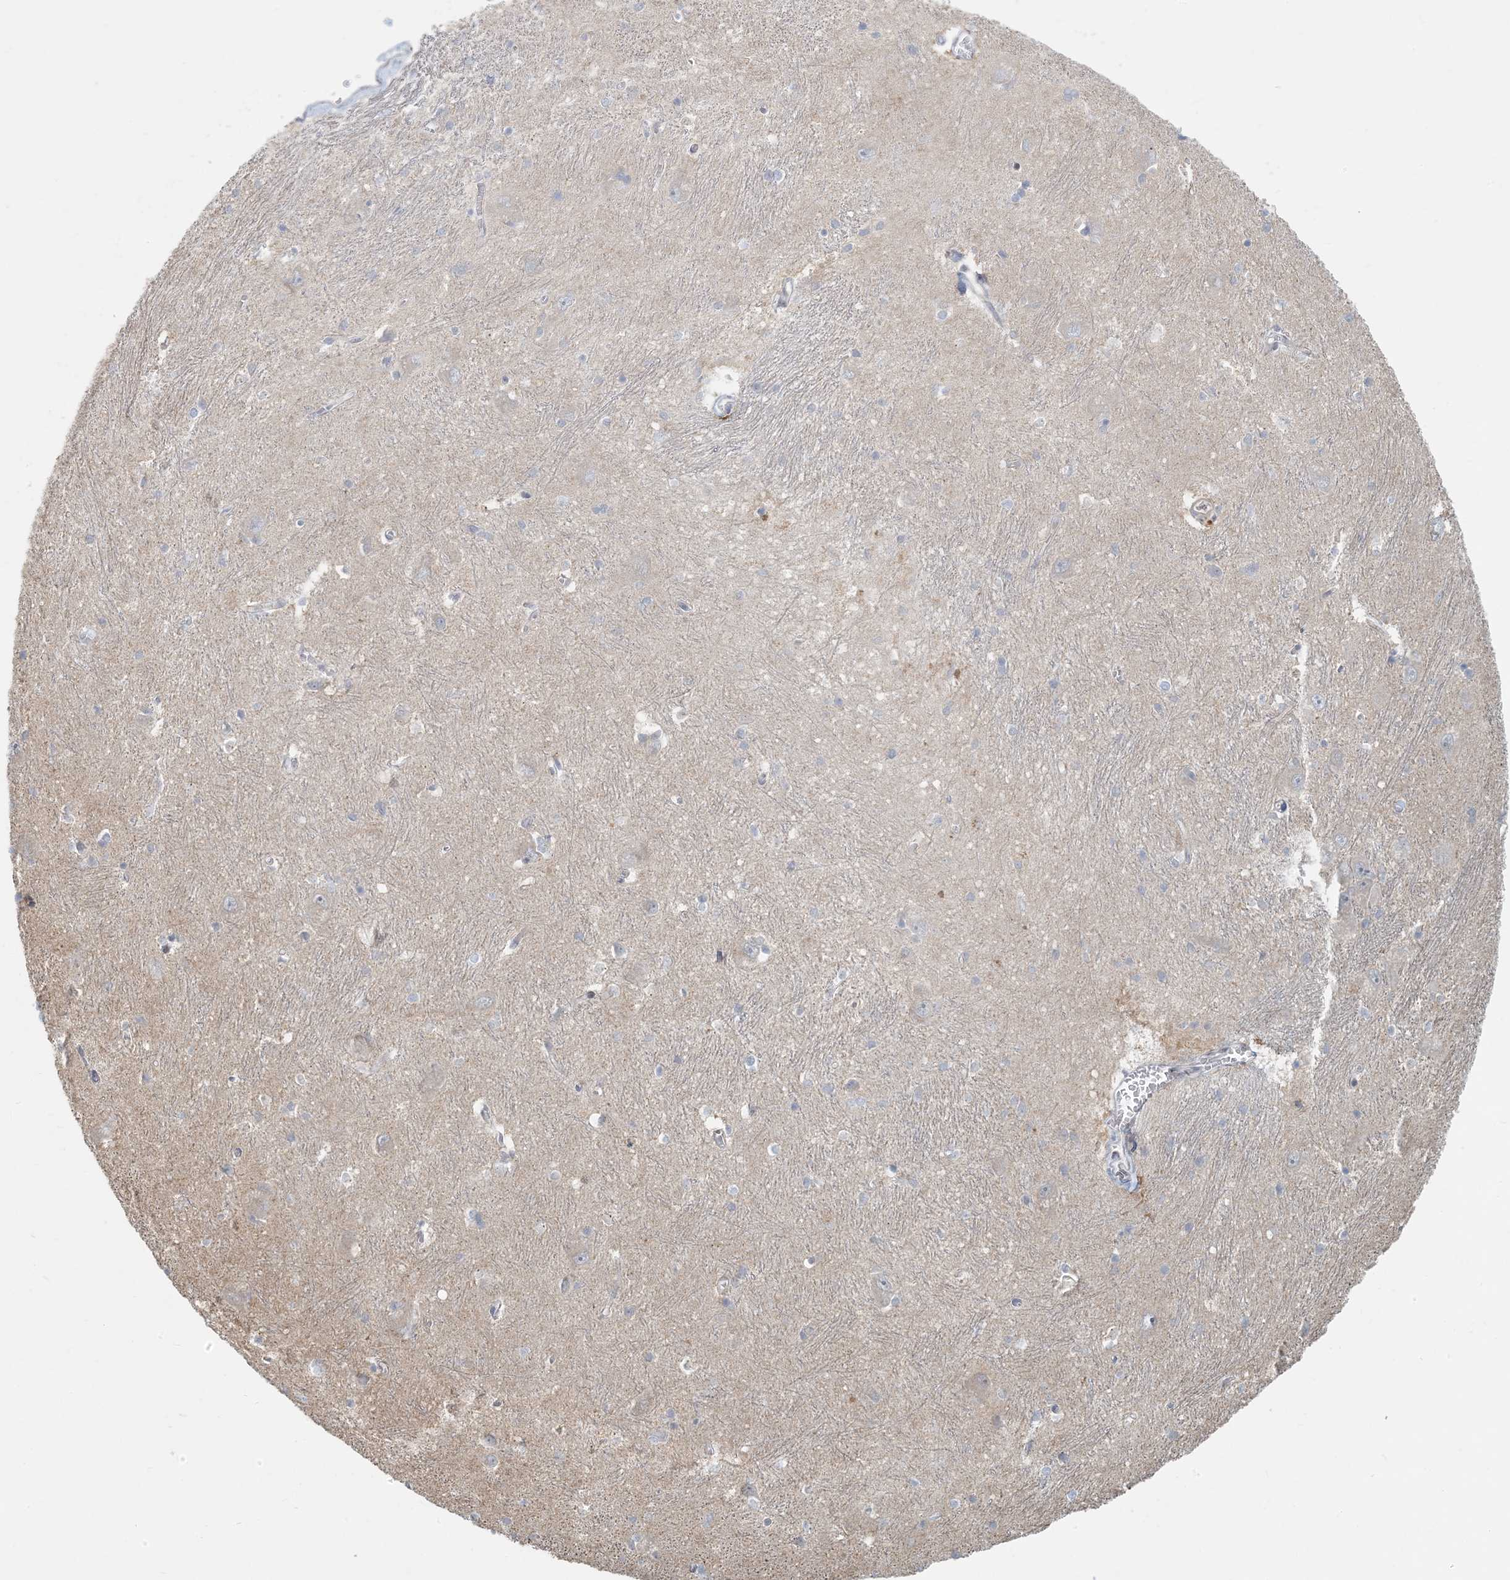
{"staining": {"intensity": "moderate", "quantity": "<25%", "location": "cytoplasmic/membranous,nuclear"}, "tissue": "caudate", "cell_type": "Glial cells", "image_type": "normal", "snomed": [{"axis": "morphology", "description": "Normal tissue, NOS"}, {"axis": "topography", "description": "Lateral ventricle wall"}], "caption": "Immunohistochemical staining of benign human caudate shows low levels of moderate cytoplasmic/membranous,nuclear expression in approximately <25% of glial cells. (IHC, brightfield microscopy, high magnification).", "gene": "BCORL1", "patient": {"sex": "male", "age": 37}}